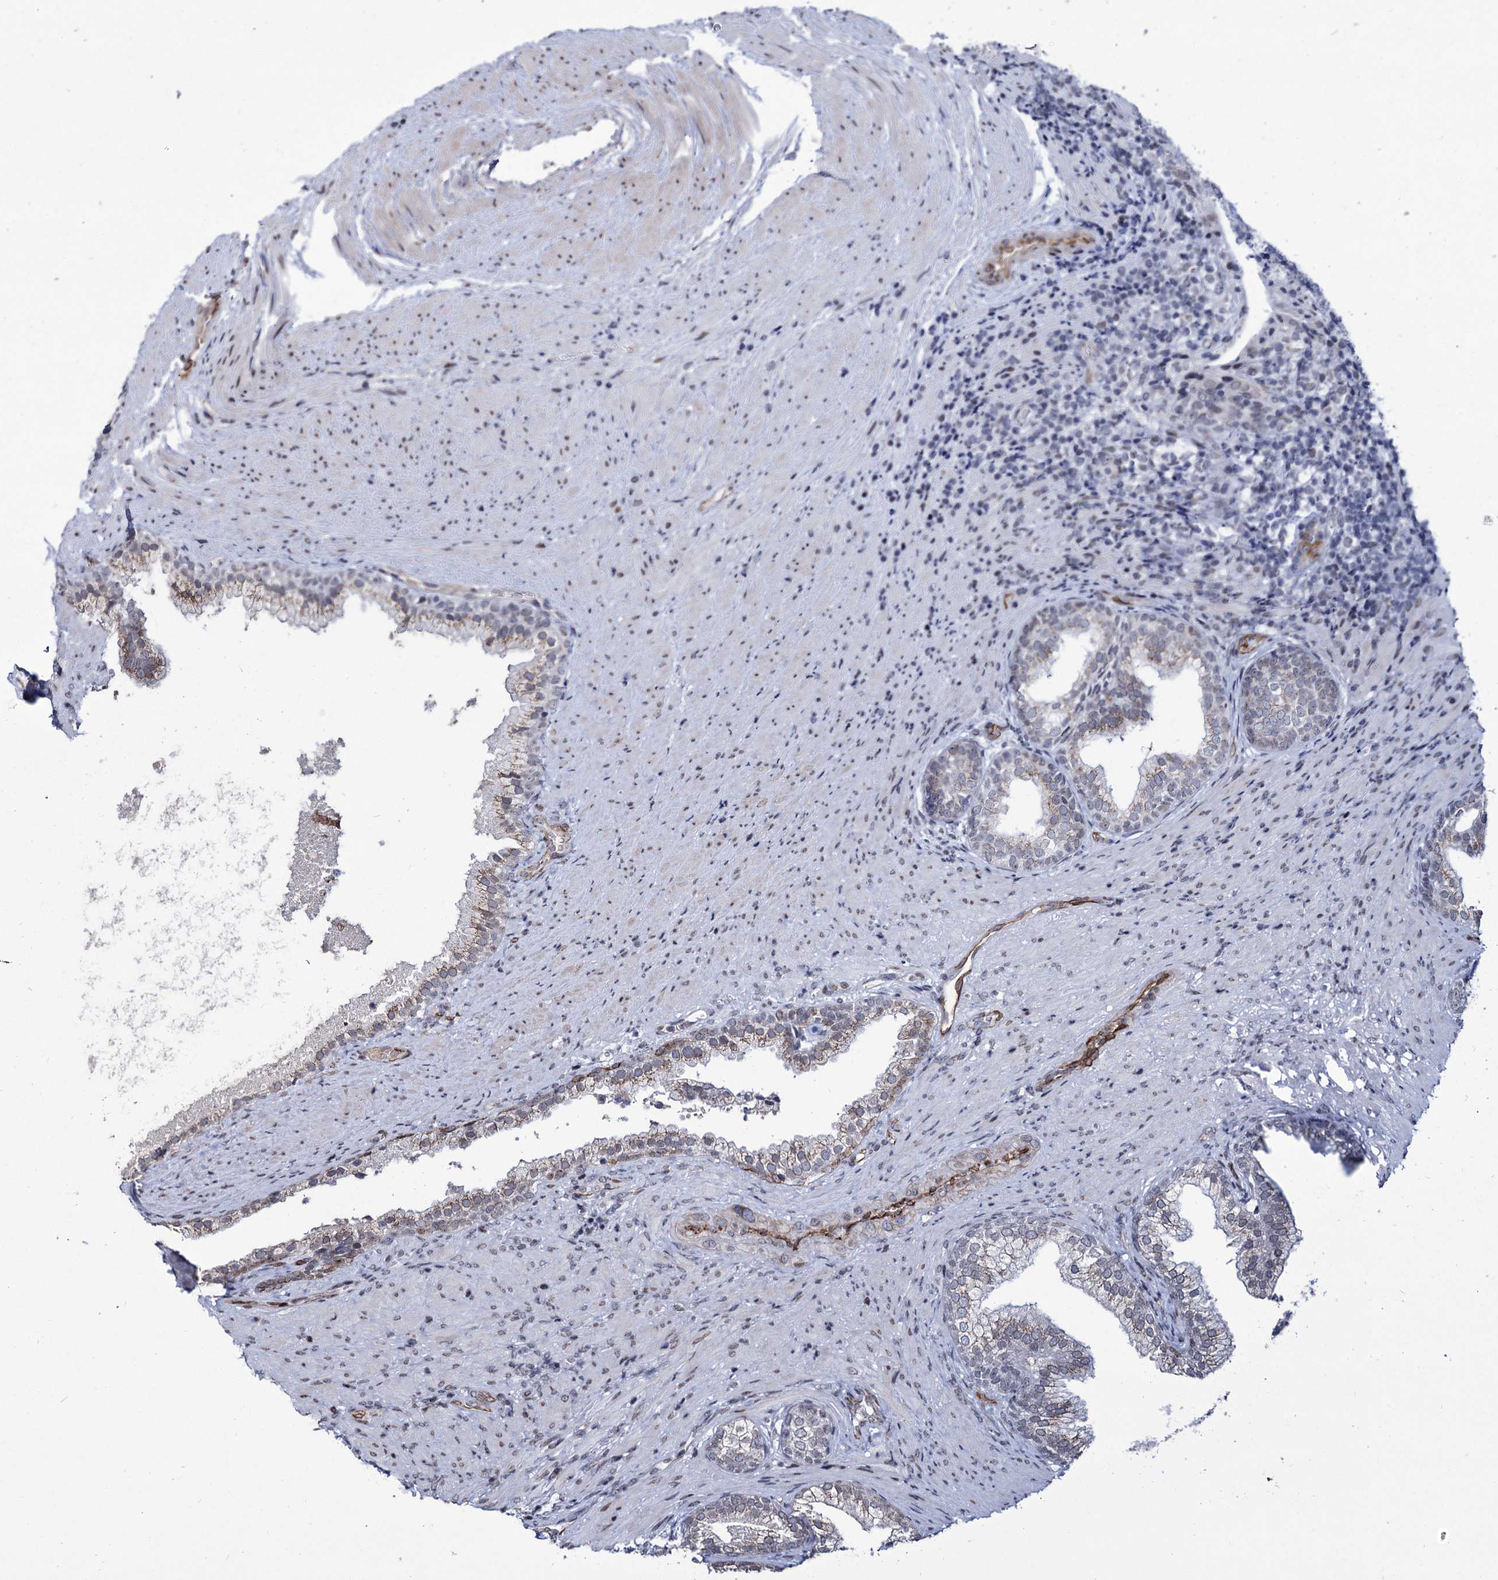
{"staining": {"intensity": "moderate", "quantity": "<25%", "location": "cytoplasmic/membranous"}, "tissue": "prostate", "cell_type": "Glandular cells", "image_type": "normal", "snomed": [{"axis": "morphology", "description": "Normal tissue, NOS"}, {"axis": "topography", "description": "Prostate"}], "caption": "Glandular cells reveal low levels of moderate cytoplasmic/membranous staining in about <25% of cells in benign prostate. The staining is performed using DAB brown chromogen to label protein expression. The nuclei are counter-stained blue using hematoxylin.", "gene": "ZC3H12C", "patient": {"sex": "male", "age": 76}}